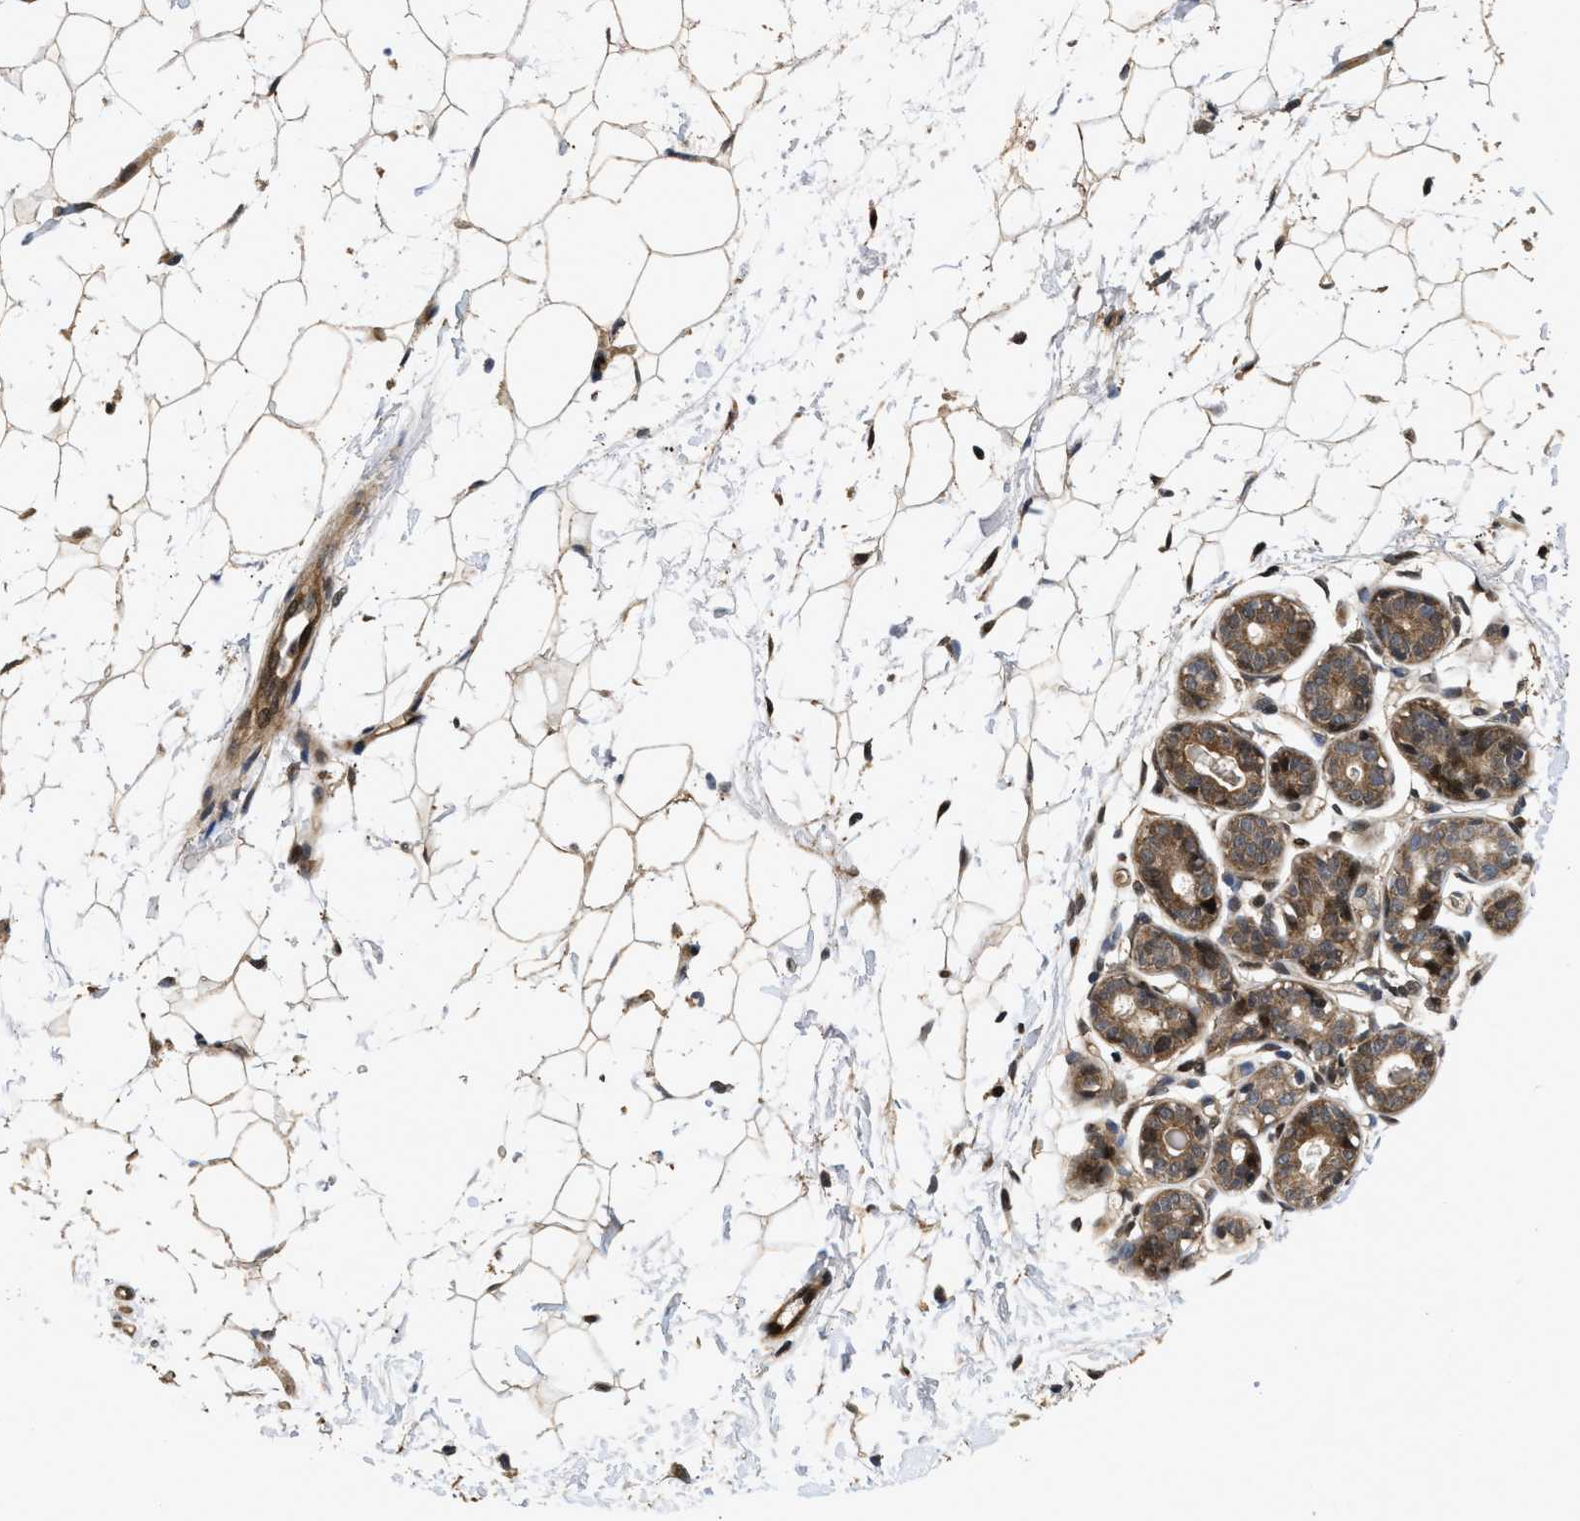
{"staining": {"intensity": "moderate", "quantity": "25%-75%", "location": "cytoplasmic/membranous"}, "tissue": "breast", "cell_type": "Adipocytes", "image_type": "normal", "snomed": [{"axis": "morphology", "description": "Normal tissue, NOS"}, {"axis": "topography", "description": "Breast"}], "caption": "An immunohistochemistry histopathology image of benign tissue is shown. Protein staining in brown labels moderate cytoplasmic/membranous positivity in breast within adipocytes. (Brightfield microscopy of DAB IHC at high magnification).", "gene": "CBR3", "patient": {"sex": "female", "age": 22}}